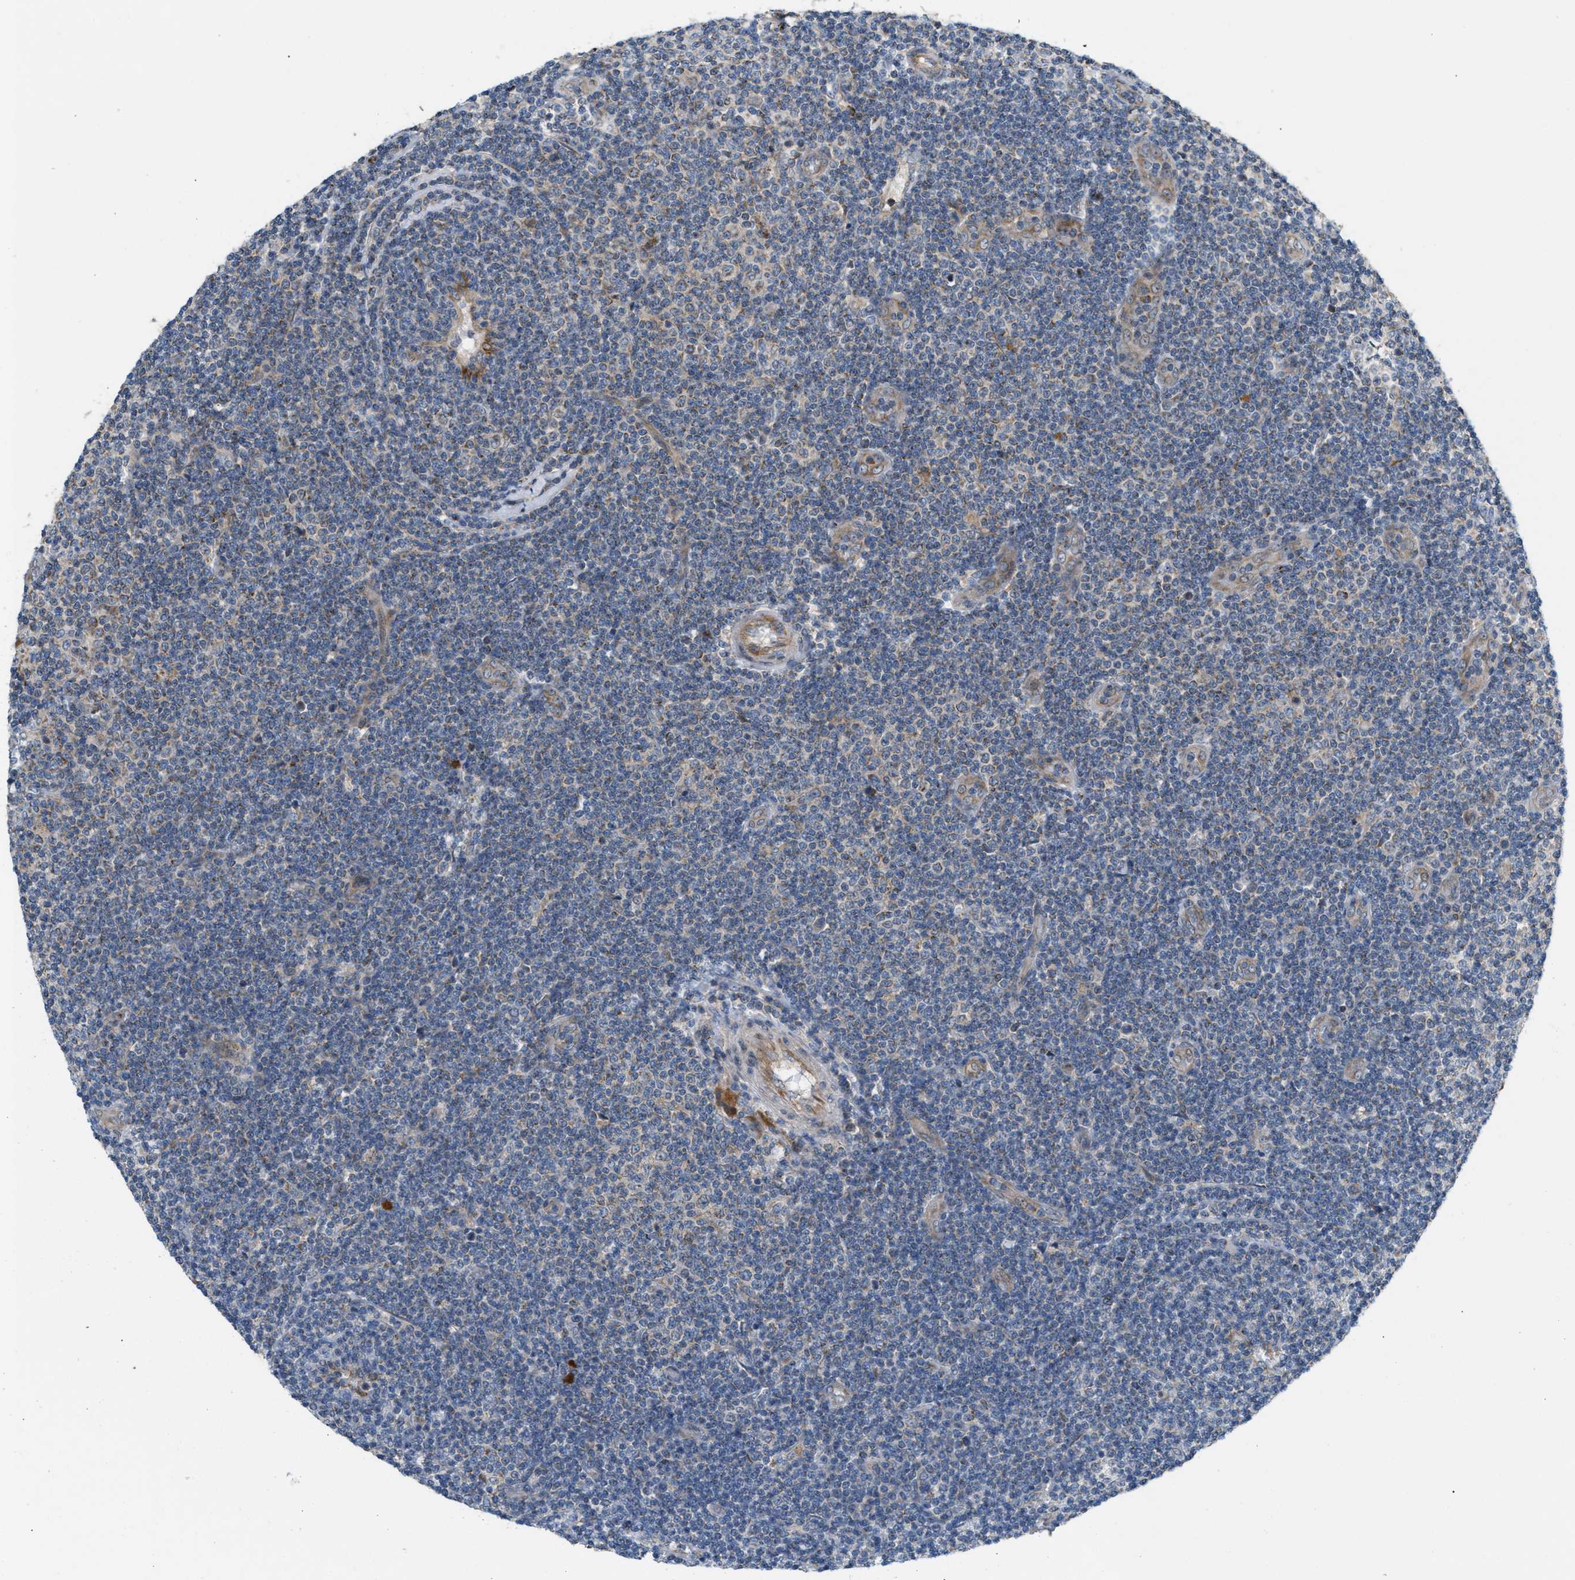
{"staining": {"intensity": "weak", "quantity": "<25%", "location": "cytoplasmic/membranous"}, "tissue": "lymphoma", "cell_type": "Tumor cells", "image_type": "cancer", "snomed": [{"axis": "morphology", "description": "Malignant lymphoma, non-Hodgkin's type, Low grade"}, {"axis": "topography", "description": "Lymph node"}], "caption": "DAB (3,3'-diaminobenzidine) immunohistochemical staining of human lymphoma reveals no significant staining in tumor cells. Nuclei are stained in blue.", "gene": "PDCL", "patient": {"sex": "male", "age": 83}}